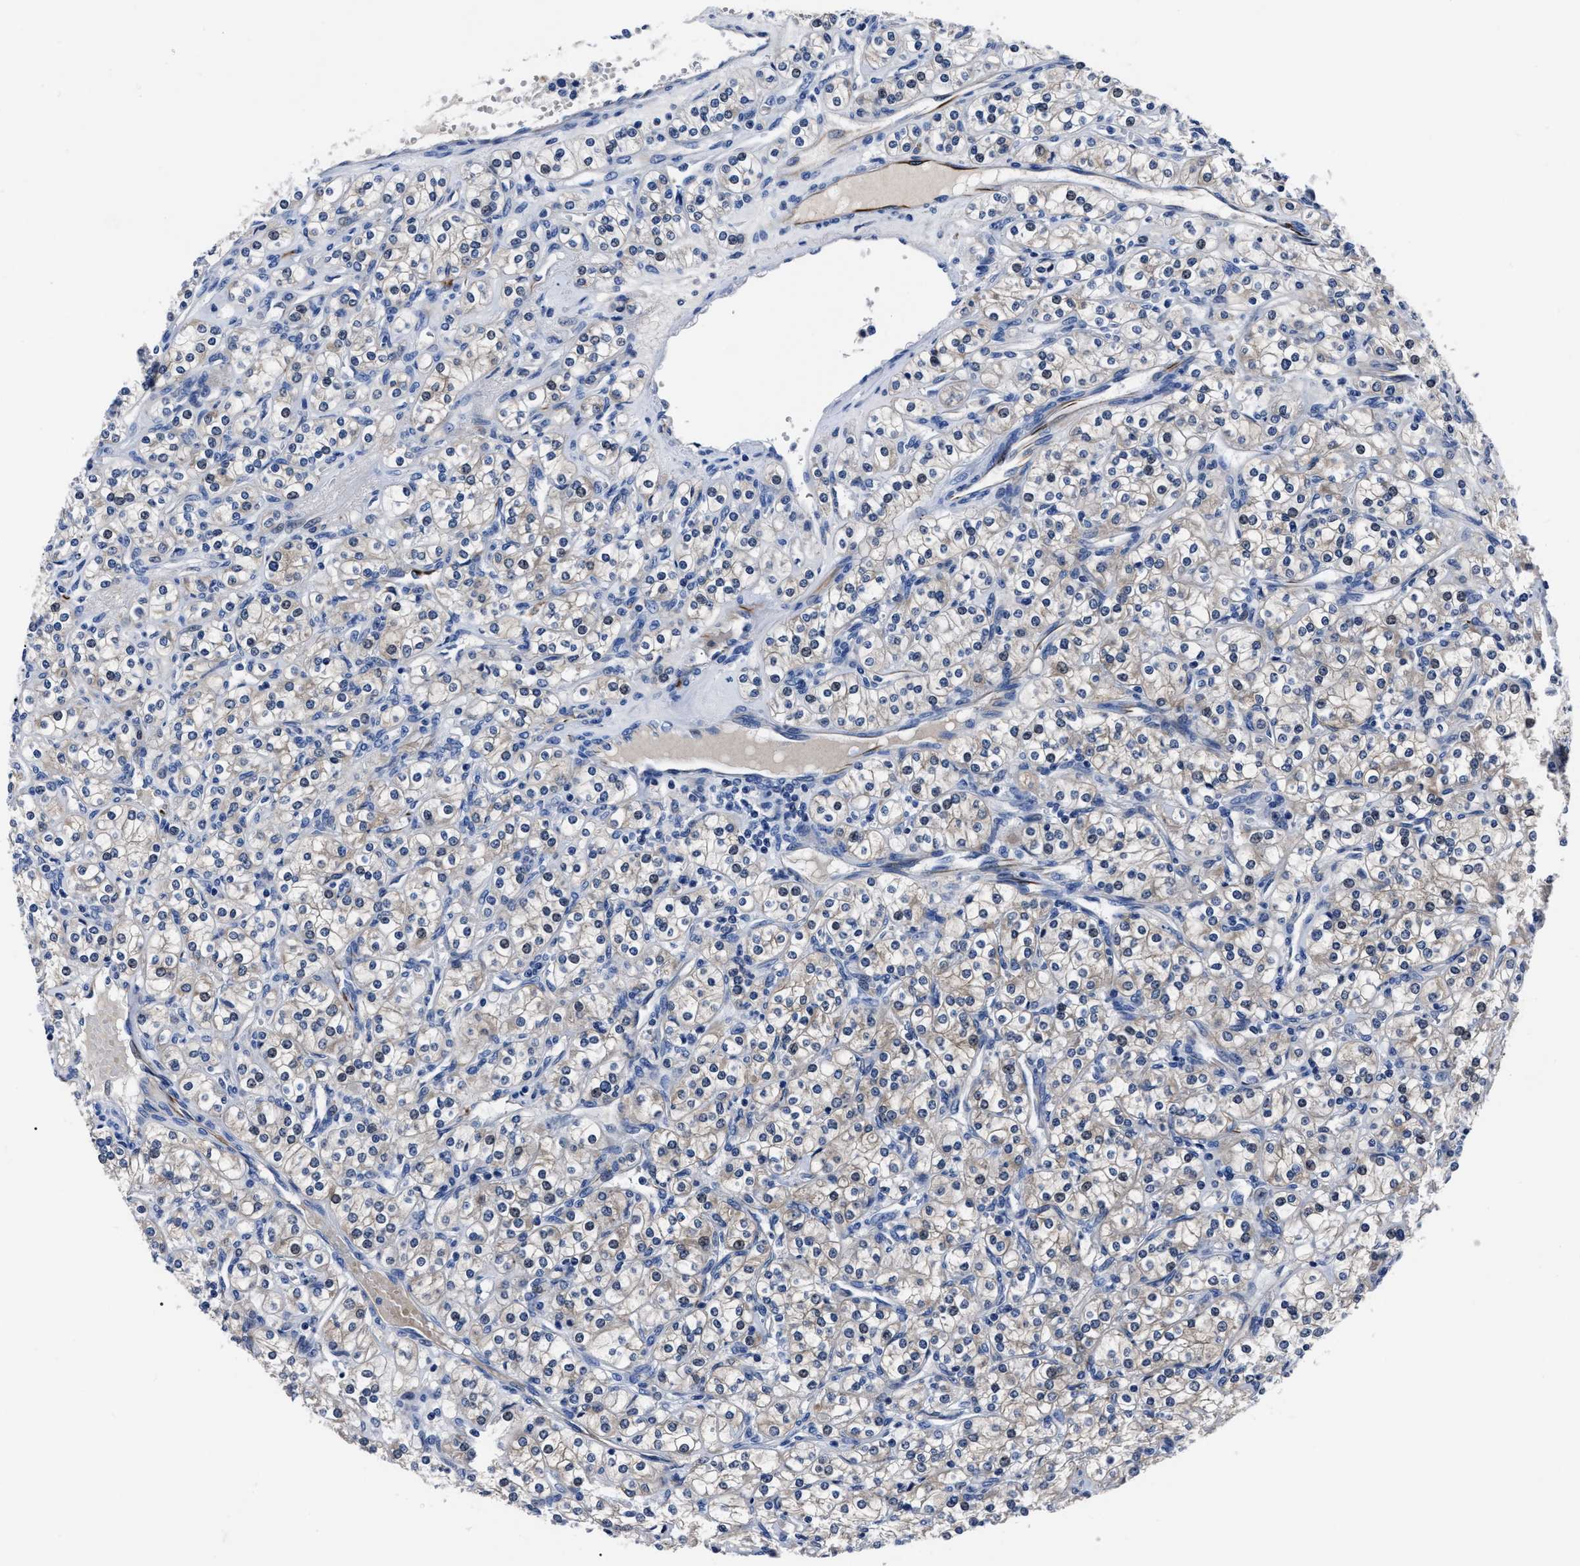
{"staining": {"intensity": "weak", "quantity": "<25%", "location": "cytoplasmic/membranous"}, "tissue": "renal cancer", "cell_type": "Tumor cells", "image_type": "cancer", "snomed": [{"axis": "morphology", "description": "Adenocarcinoma, NOS"}, {"axis": "topography", "description": "Kidney"}], "caption": "Tumor cells show no significant positivity in adenocarcinoma (renal).", "gene": "OR10G3", "patient": {"sex": "male", "age": 77}}